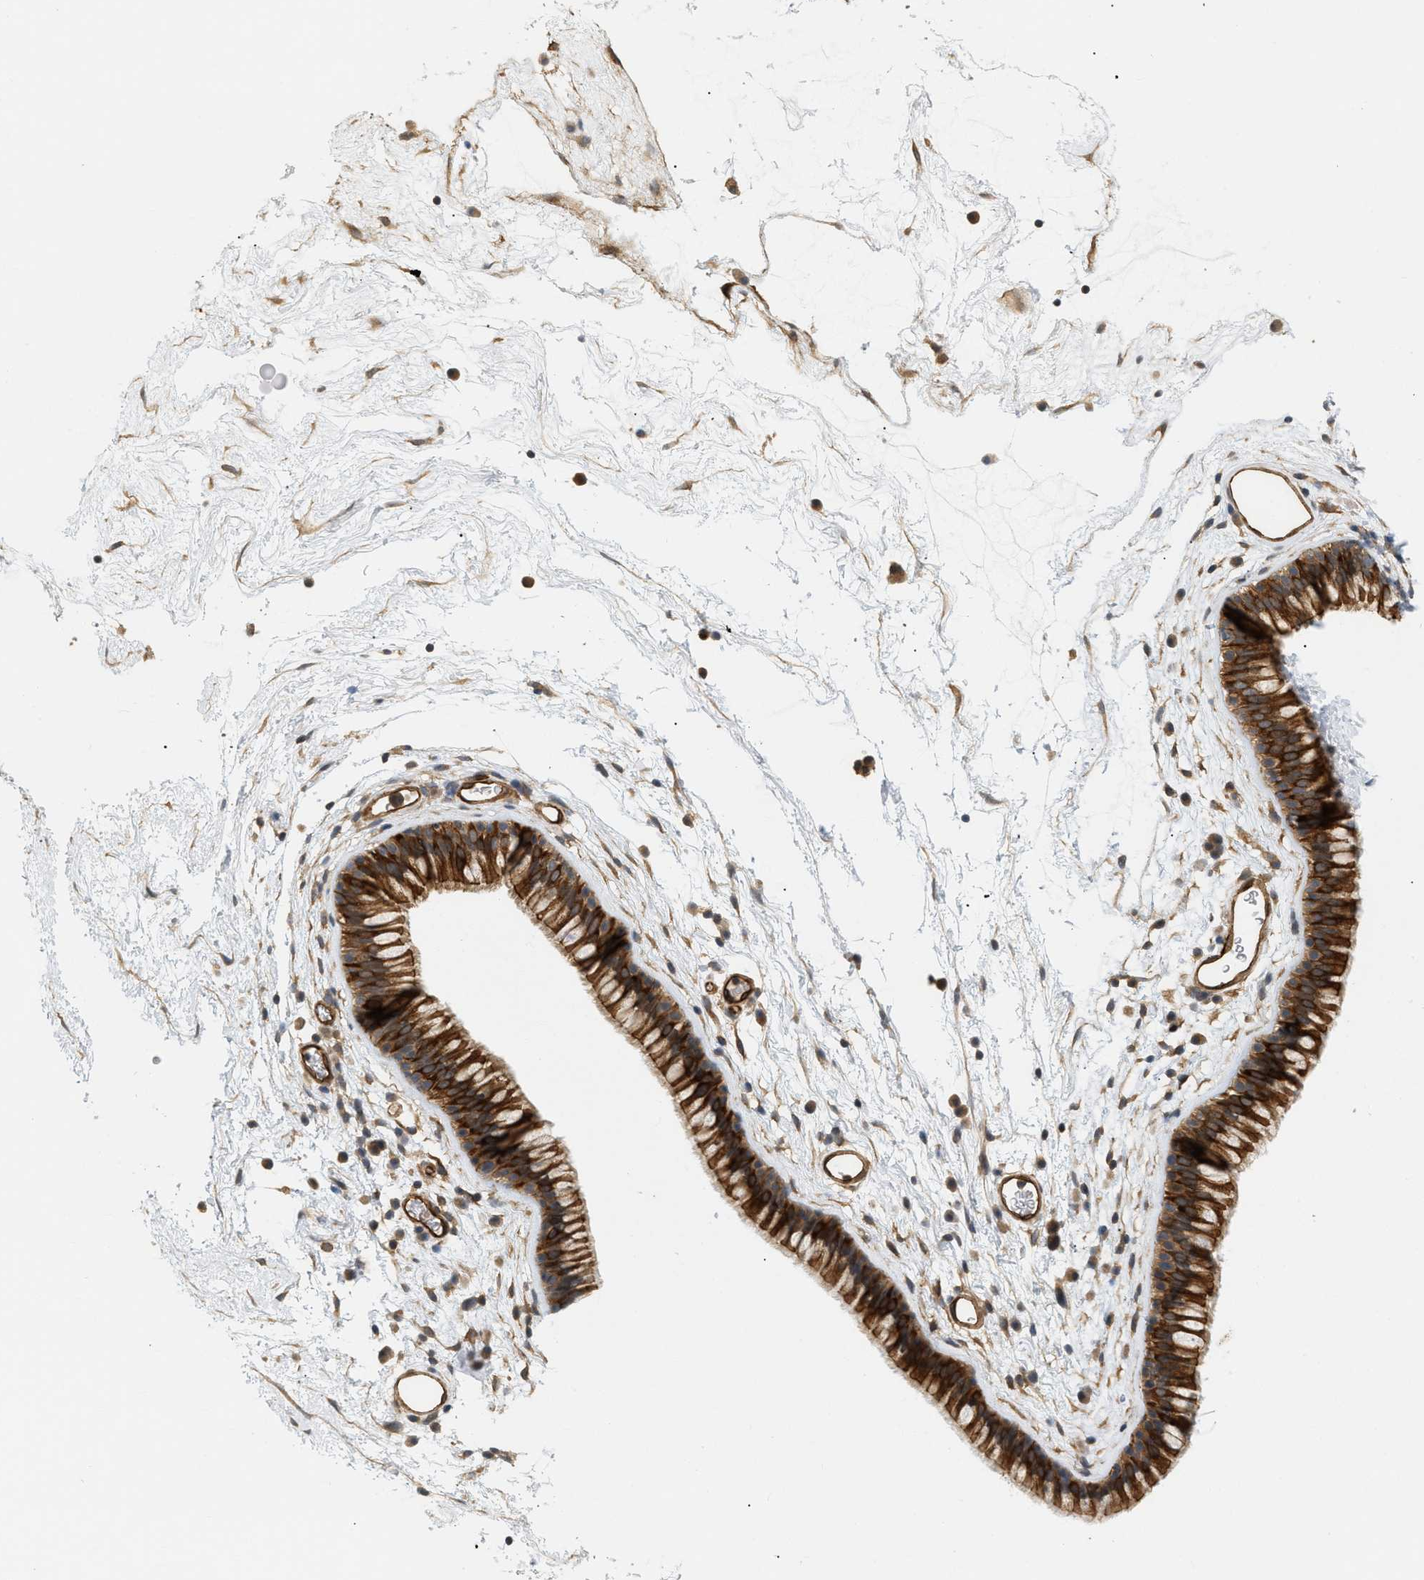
{"staining": {"intensity": "strong", "quantity": ">75%", "location": "cytoplasmic/membranous"}, "tissue": "nasopharynx", "cell_type": "Respiratory epithelial cells", "image_type": "normal", "snomed": [{"axis": "morphology", "description": "Normal tissue, NOS"}, {"axis": "morphology", "description": "Inflammation, NOS"}, {"axis": "topography", "description": "Nasopharynx"}], "caption": "Human nasopharynx stained with a brown dye demonstrates strong cytoplasmic/membranous positive positivity in about >75% of respiratory epithelial cells.", "gene": "PALMD", "patient": {"sex": "male", "age": 48}}